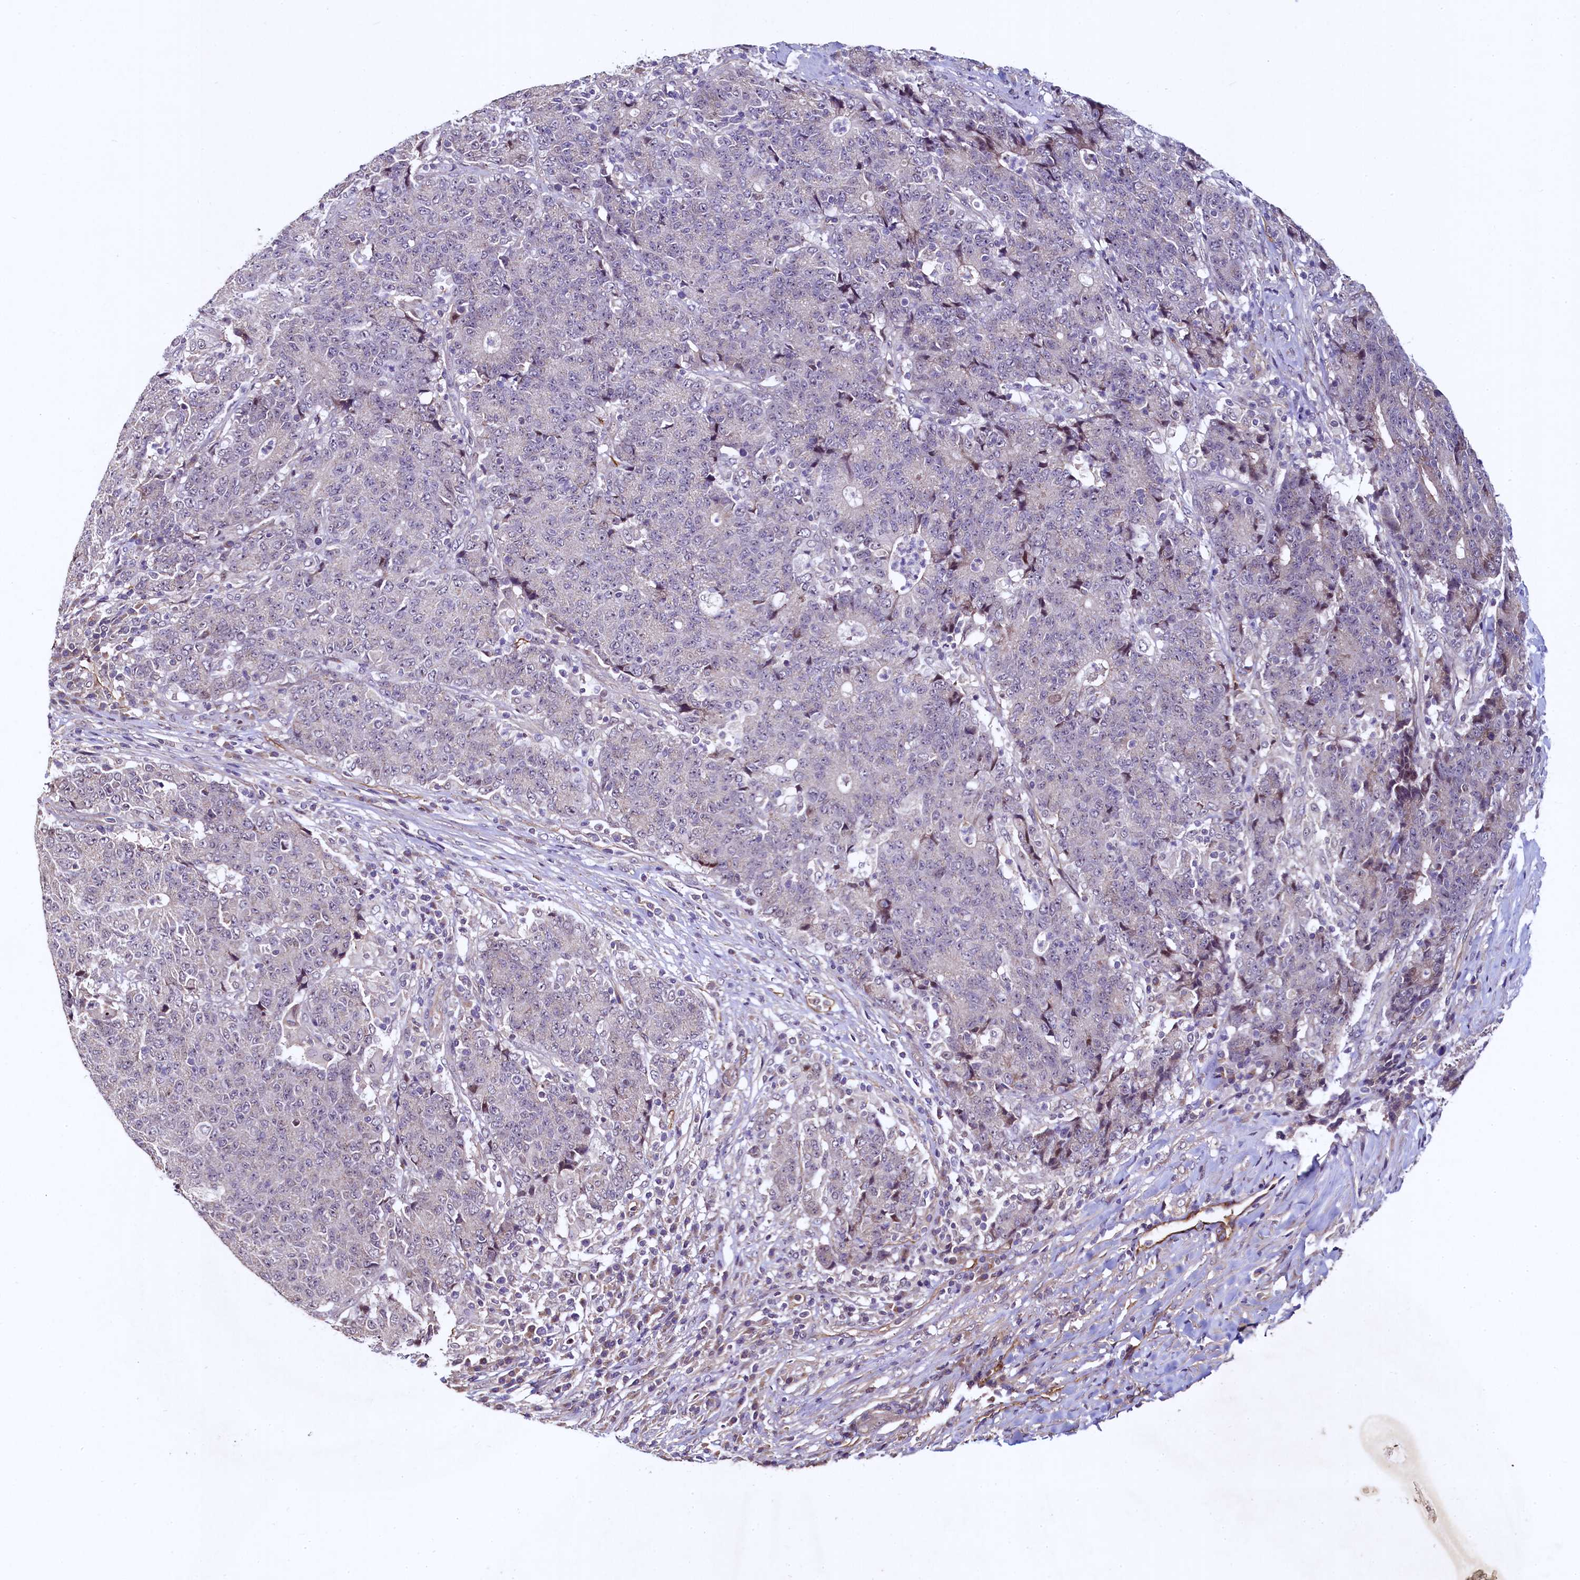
{"staining": {"intensity": "weak", "quantity": "<25%", "location": "cytoplasmic/membranous"}, "tissue": "colorectal cancer", "cell_type": "Tumor cells", "image_type": "cancer", "snomed": [{"axis": "morphology", "description": "Adenocarcinoma, NOS"}, {"axis": "topography", "description": "Colon"}], "caption": "Immunohistochemical staining of human colorectal adenocarcinoma shows no significant positivity in tumor cells. (IHC, brightfield microscopy, high magnification).", "gene": "PALM", "patient": {"sex": "female", "age": 75}}